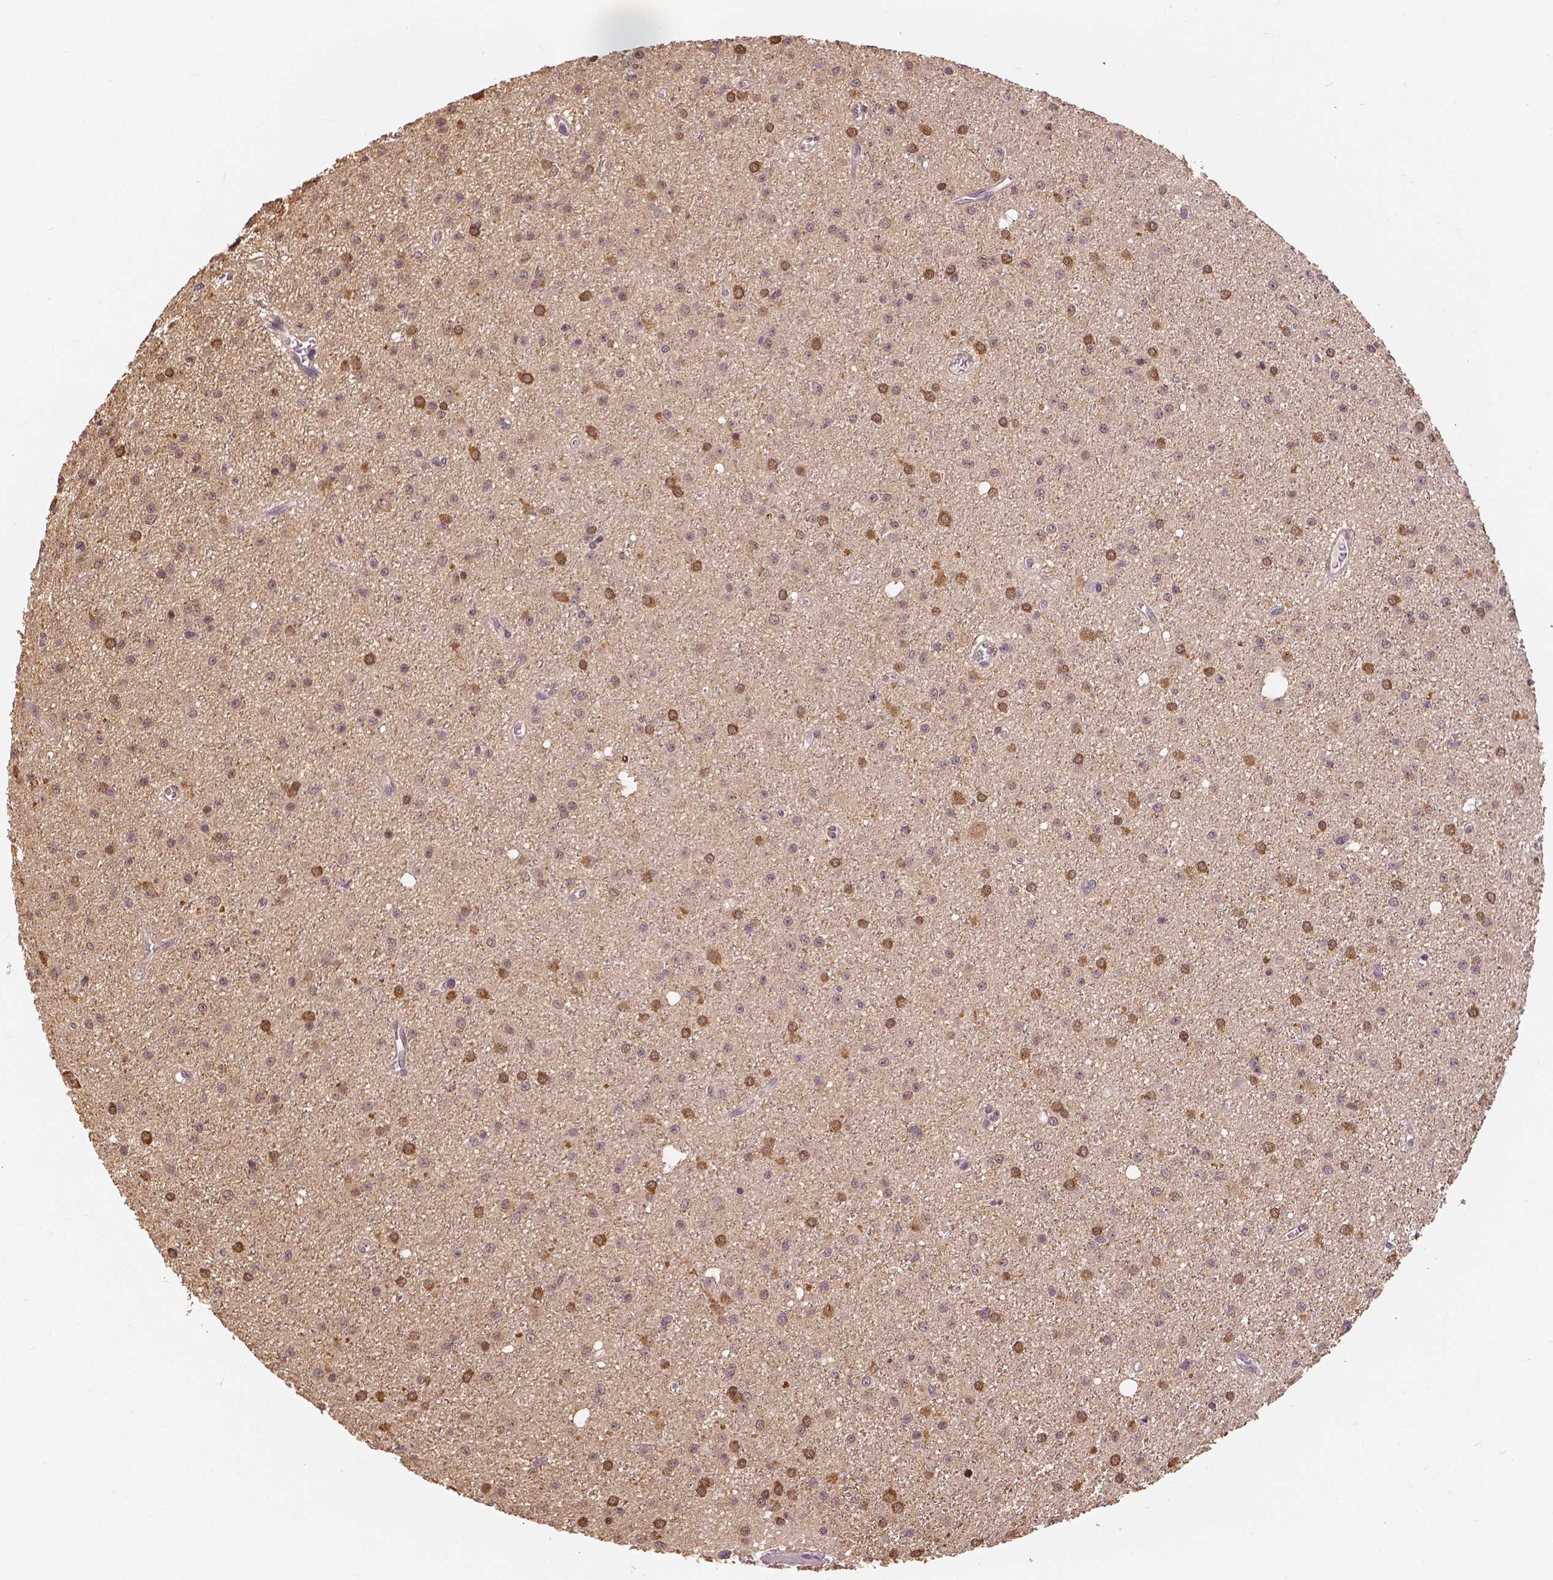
{"staining": {"intensity": "strong", "quantity": "25%-75%", "location": "cytoplasmic/membranous,nuclear"}, "tissue": "glioma", "cell_type": "Tumor cells", "image_type": "cancer", "snomed": [{"axis": "morphology", "description": "Glioma, malignant, Low grade"}, {"axis": "topography", "description": "Brain"}], "caption": "There is high levels of strong cytoplasmic/membranous and nuclear positivity in tumor cells of glioma, as demonstrated by immunohistochemical staining (brown color).", "gene": "MAP1LC3B", "patient": {"sex": "male", "age": 27}}